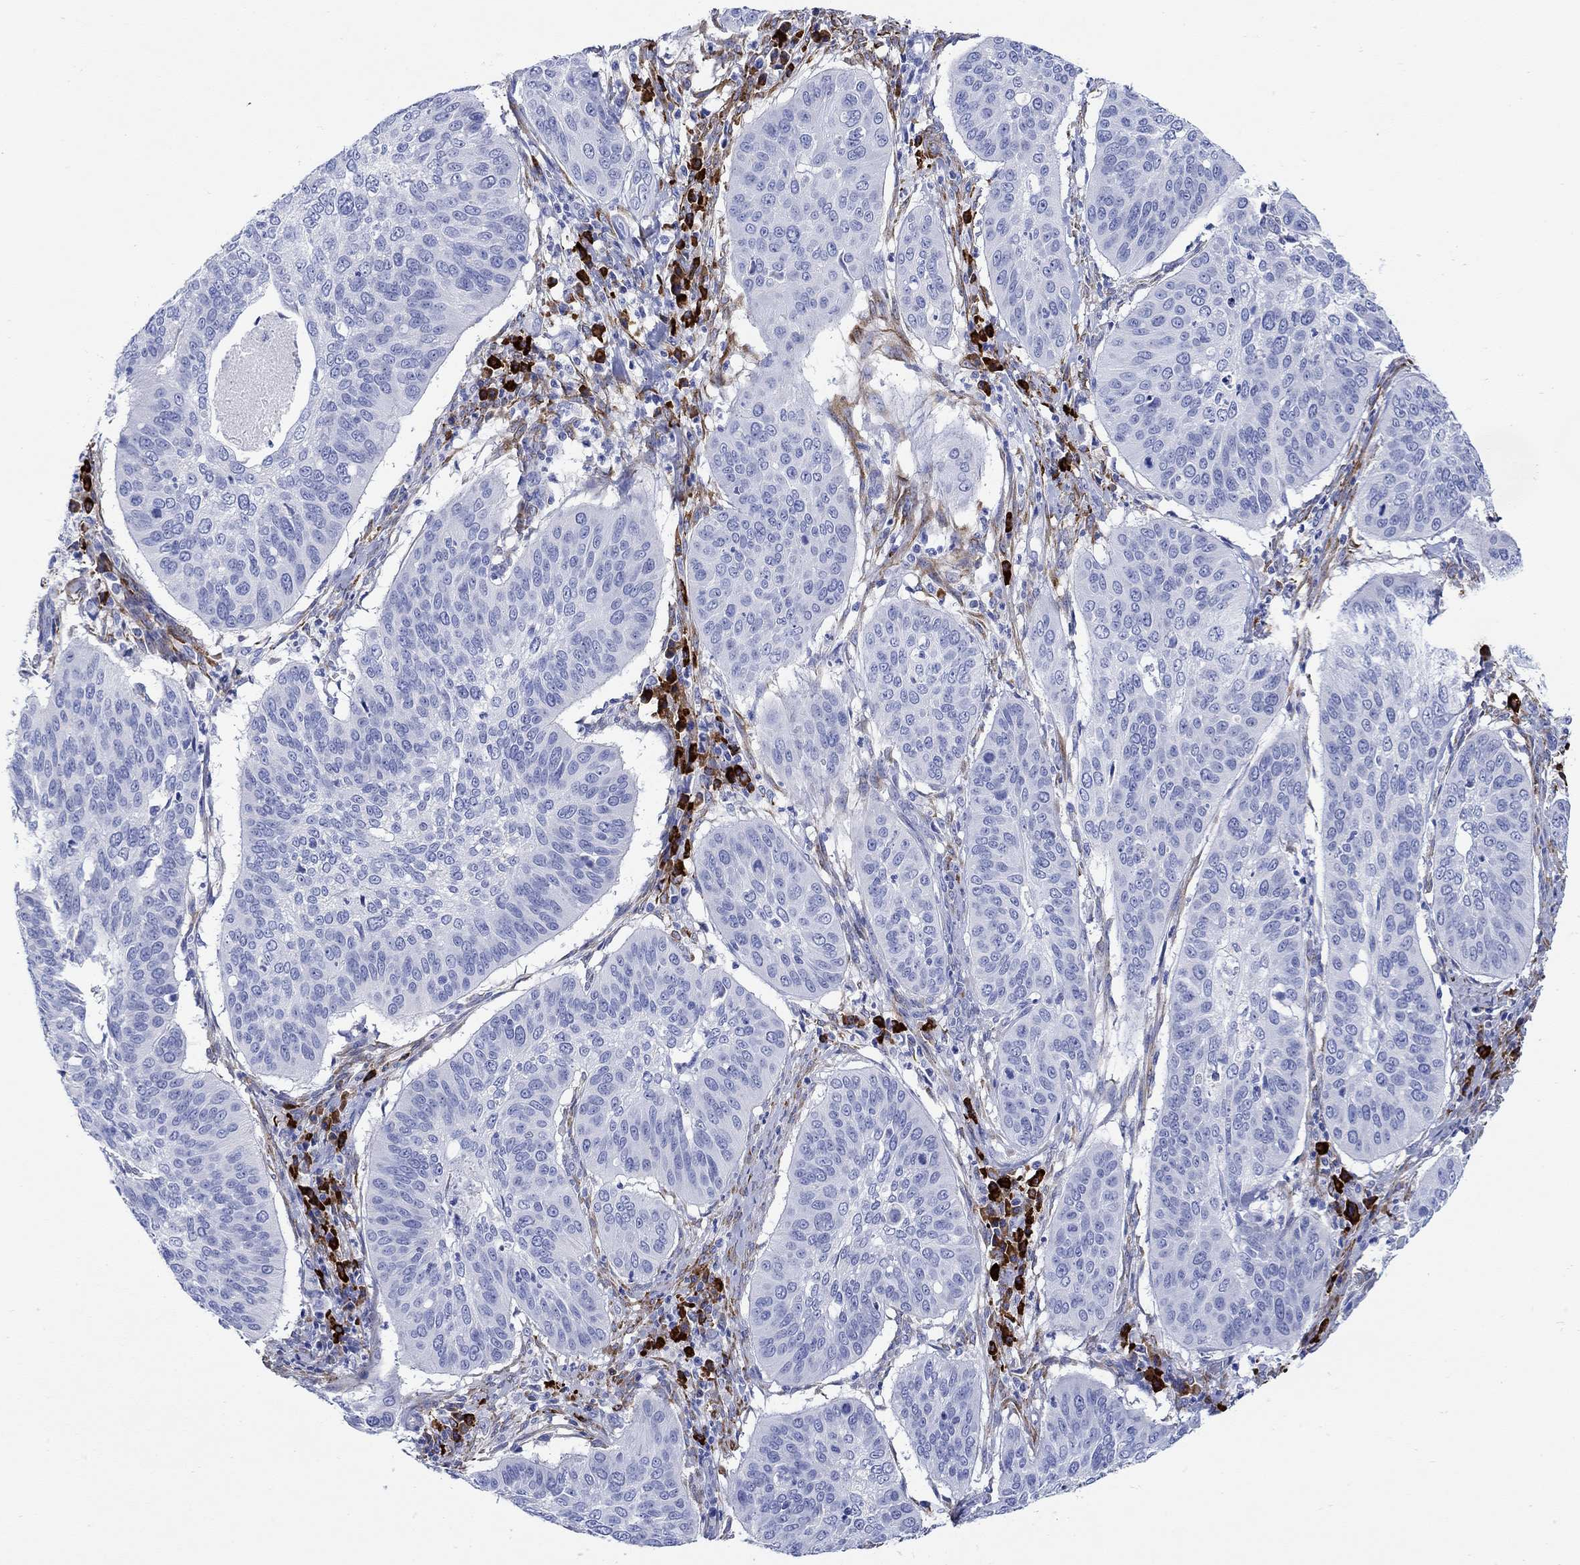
{"staining": {"intensity": "negative", "quantity": "none", "location": "none"}, "tissue": "cervical cancer", "cell_type": "Tumor cells", "image_type": "cancer", "snomed": [{"axis": "morphology", "description": "Normal tissue, NOS"}, {"axis": "morphology", "description": "Squamous cell carcinoma, NOS"}, {"axis": "topography", "description": "Cervix"}], "caption": "Immunohistochemistry image of human squamous cell carcinoma (cervical) stained for a protein (brown), which exhibits no staining in tumor cells. (Brightfield microscopy of DAB immunohistochemistry (IHC) at high magnification).", "gene": "P2RY6", "patient": {"sex": "female", "age": 39}}